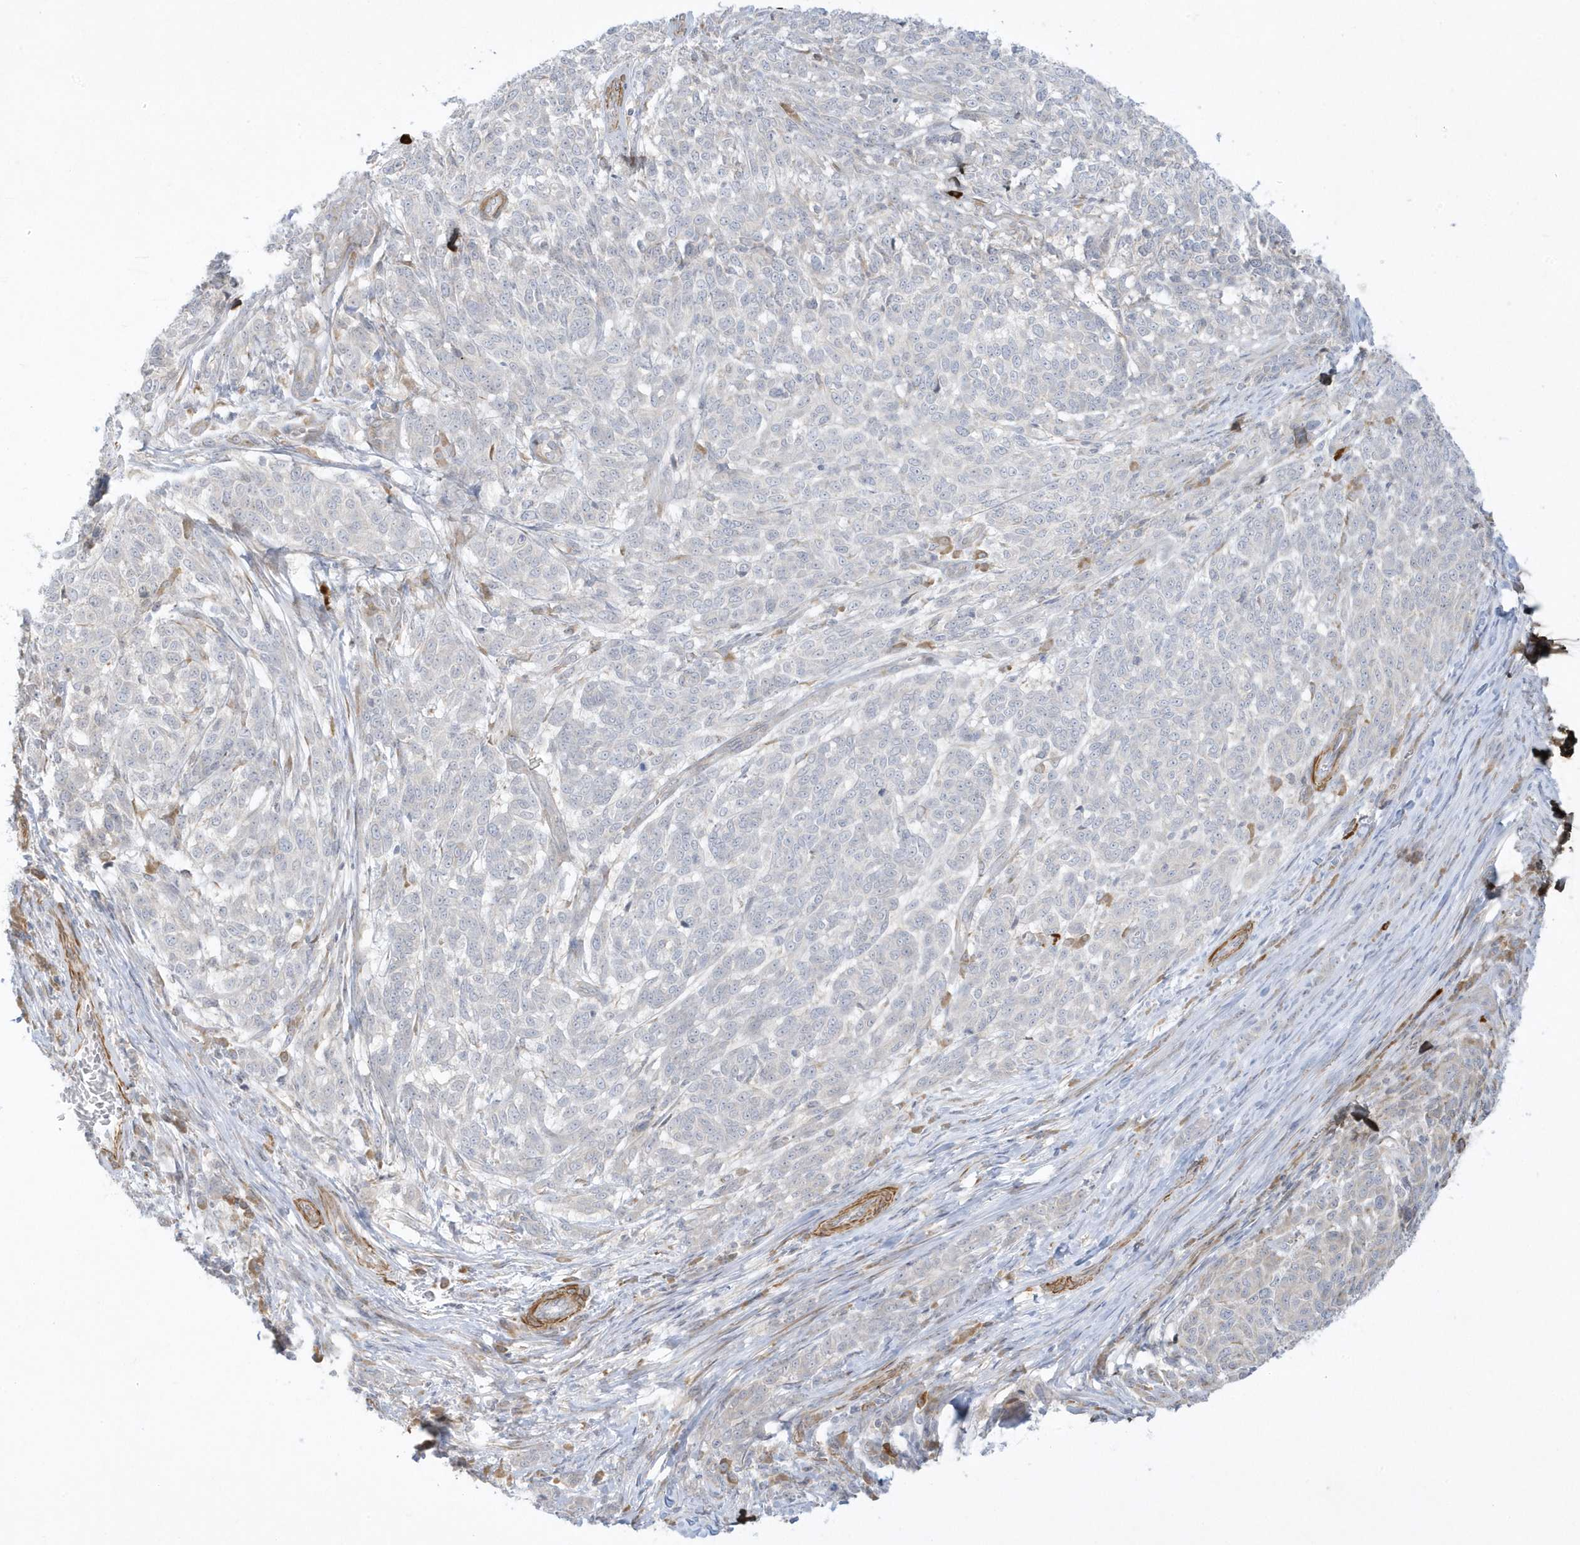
{"staining": {"intensity": "negative", "quantity": "none", "location": "none"}, "tissue": "melanoma", "cell_type": "Tumor cells", "image_type": "cancer", "snomed": [{"axis": "morphology", "description": "Malignant melanoma, NOS"}, {"axis": "topography", "description": "Skin"}], "caption": "There is no significant positivity in tumor cells of melanoma.", "gene": "THADA", "patient": {"sex": "male", "age": 49}}